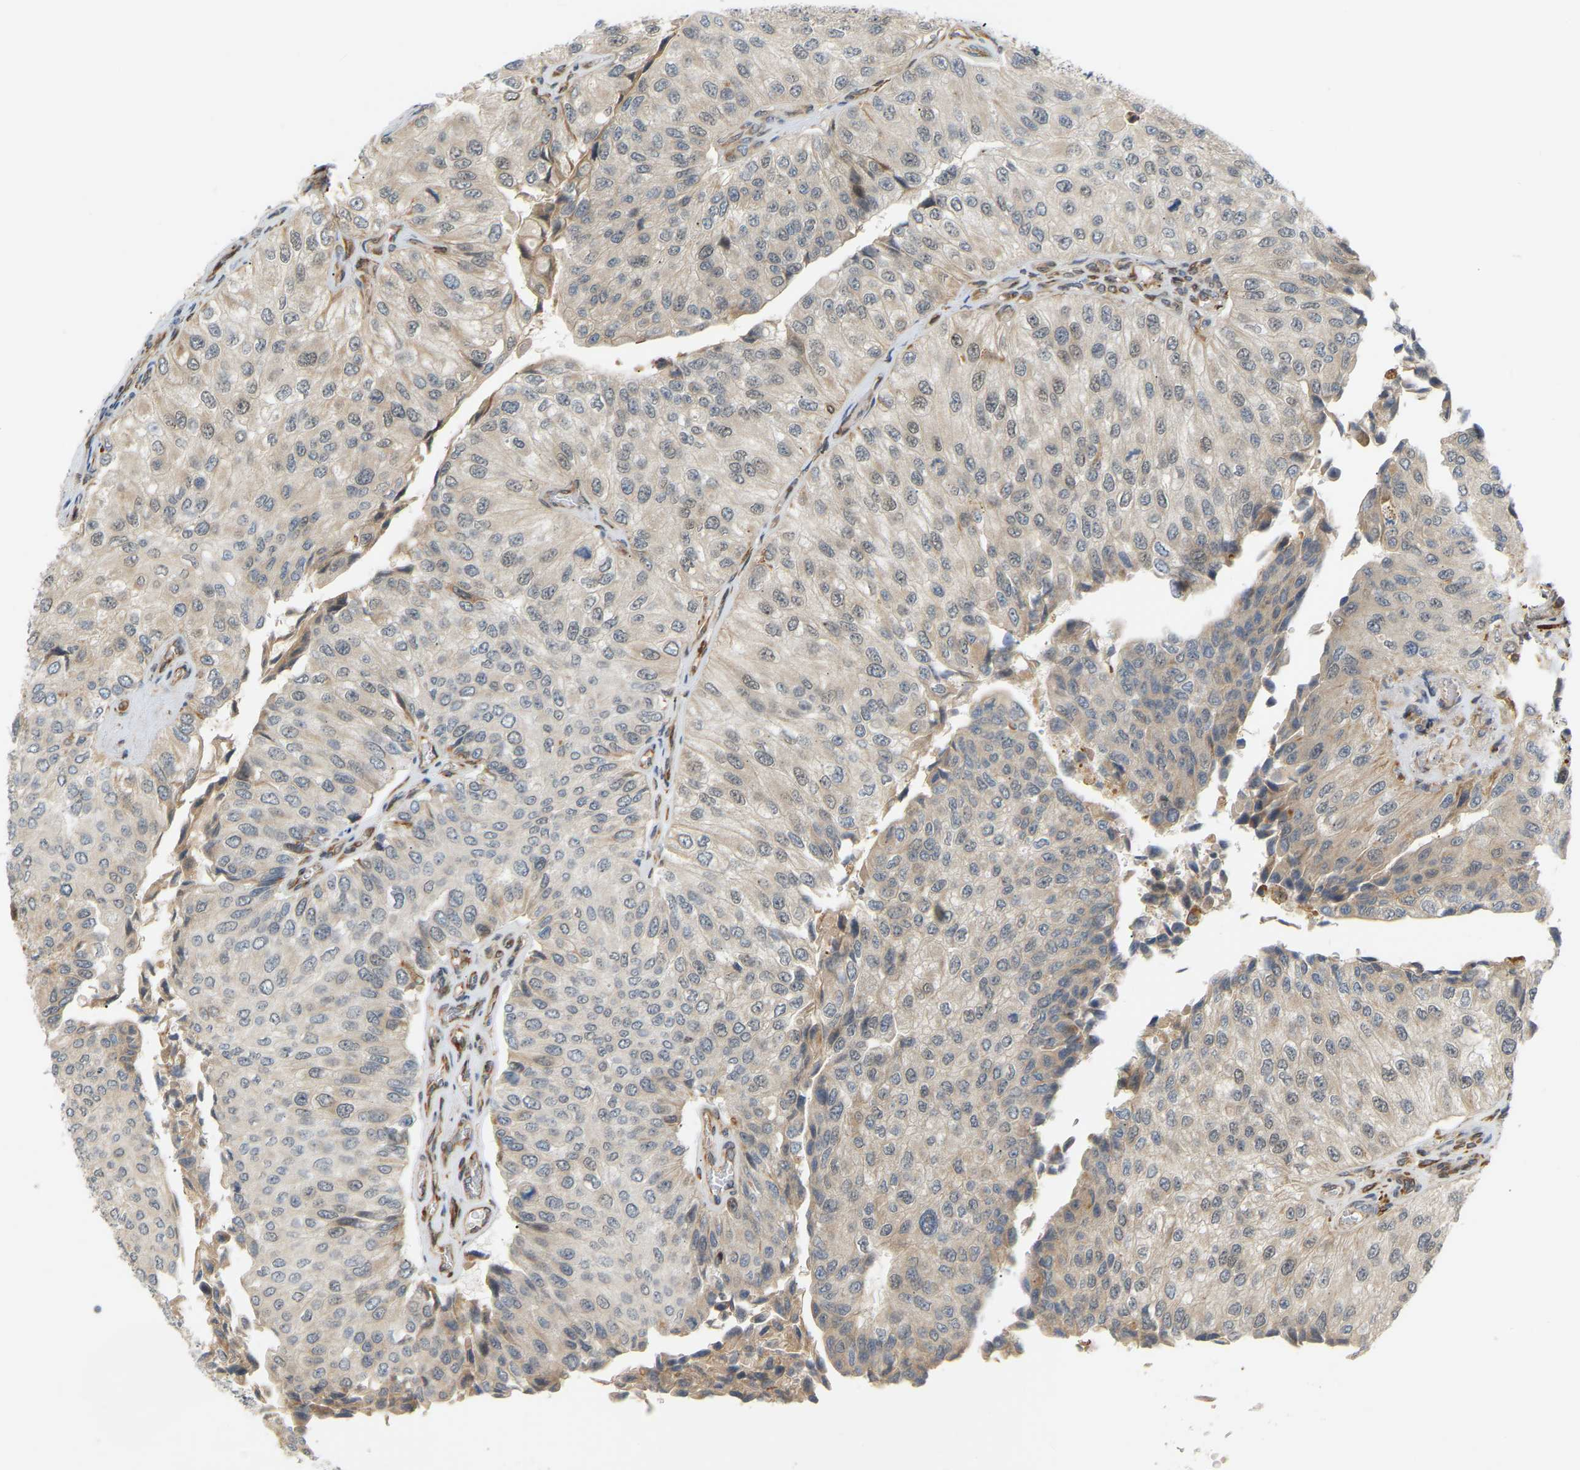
{"staining": {"intensity": "weak", "quantity": "<25%", "location": "nuclear"}, "tissue": "urothelial cancer", "cell_type": "Tumor cells", "image_type": "cancer", "snomed": [{"axis": "morphology", "description": "Urothelial carcinoma, High grade"}, {"axis": "topography", "description": "Kidney"}, {"axis": "topography", "description": "Urinary bladder"}], "caption": "Tumor cells show no significant protein positivity in urothelial carcinoma (high-grade). (Brightfield microscopy of DAB immunohistochemistry (IHC) at high magnification).", "gene": "PLCG2", "patient": {"sex": "male", "age": 77}}